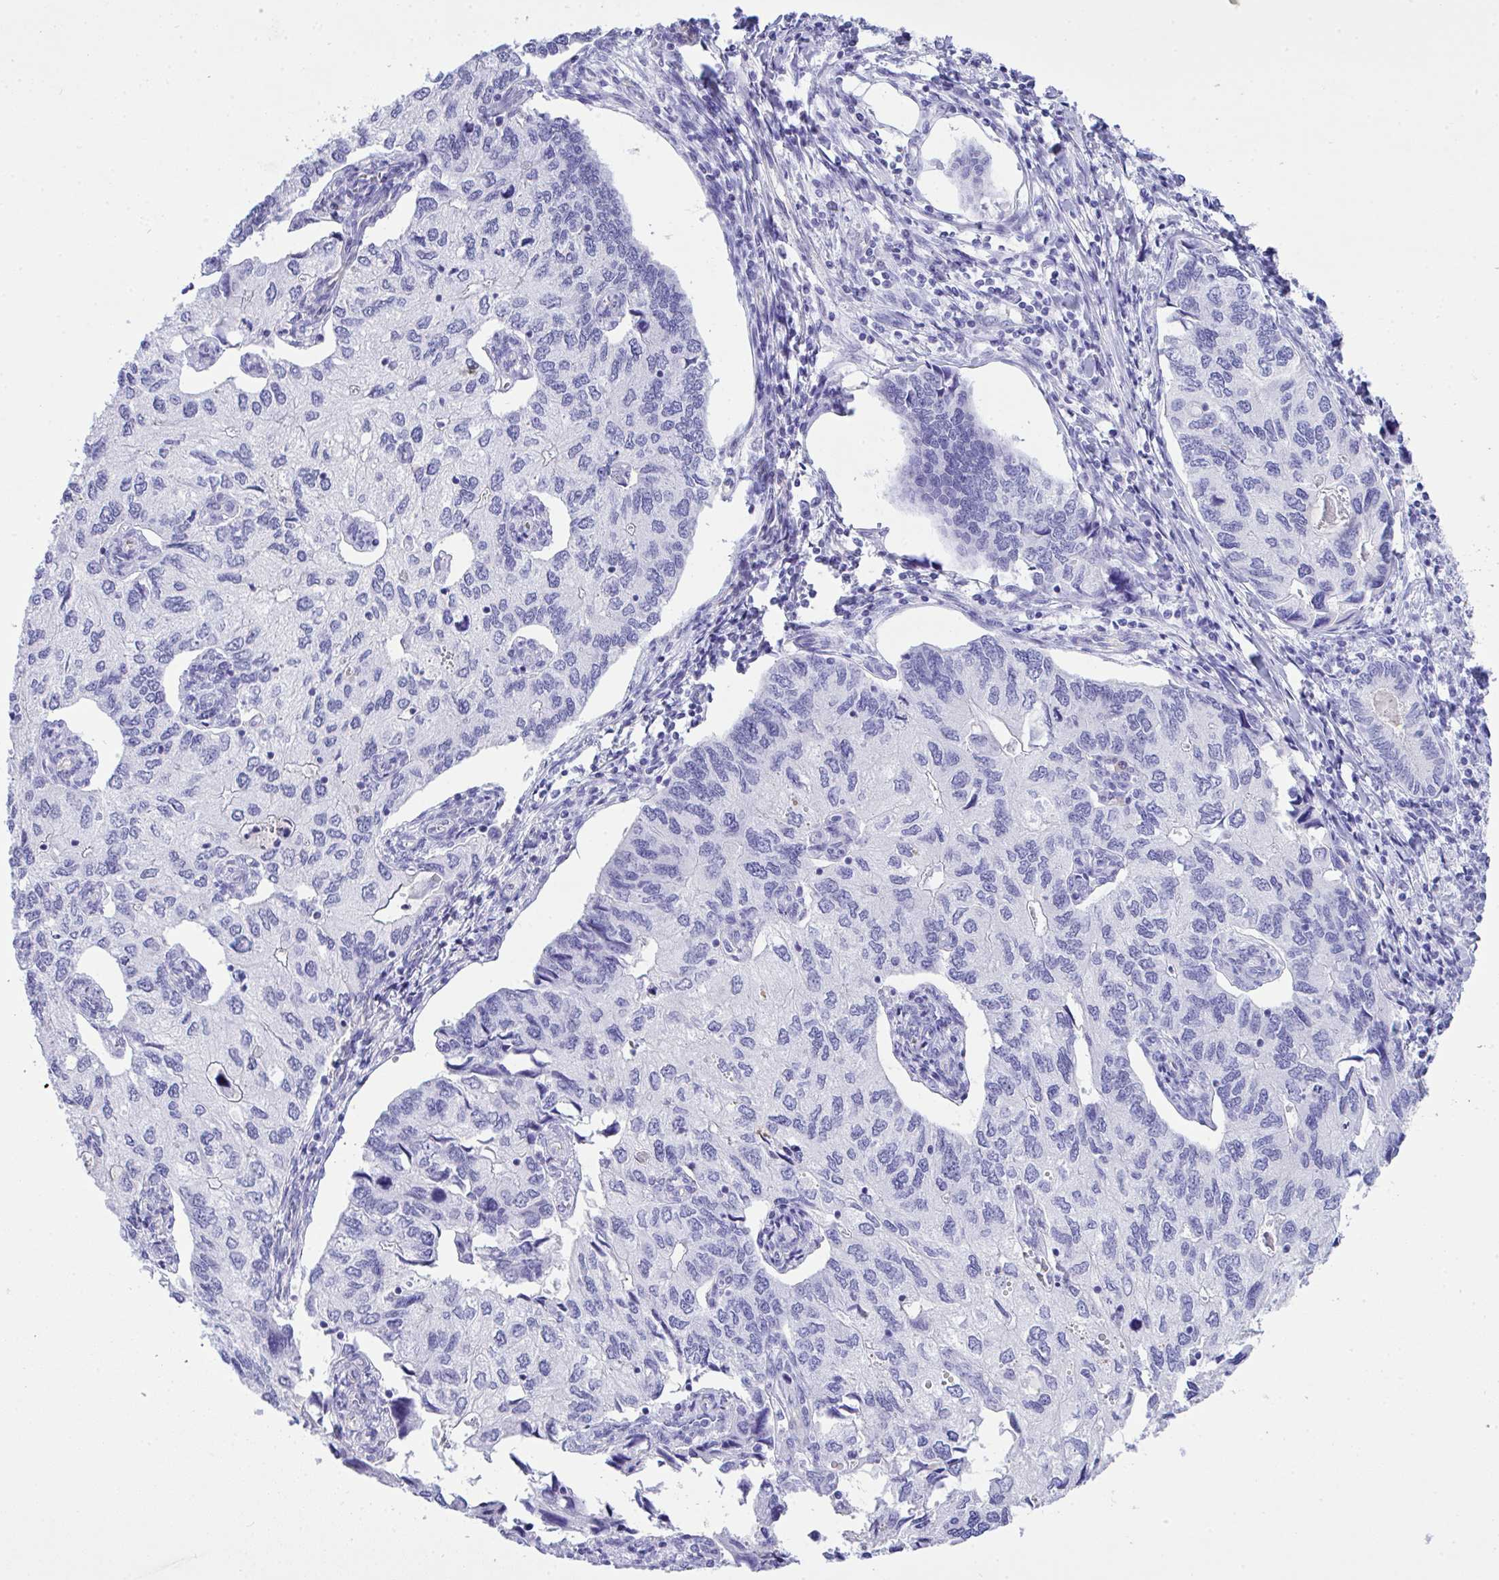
{"staining": {"intensity": "negative", "quantity": "none", "location": "none"}, "tissue": "endometrial cancer", "cell_type": "Tumor cells", "image_type": "cancer", "snomed": [{"axis": "morphology", "description": "Carcinoma, NOS"}, {"axis": "topography", "description": "Uterus"}], "caption": "IHC histopathology image of neoplastic tissue: human endometrial carcinoma stained with DAB (3,3'-diaminobenzidine) reveals no significant protein positivity in tumor cells. Nuclei are stained in blue.", "gene": "AKR1D1", "patient": {"sex": "female", "age": 76}}